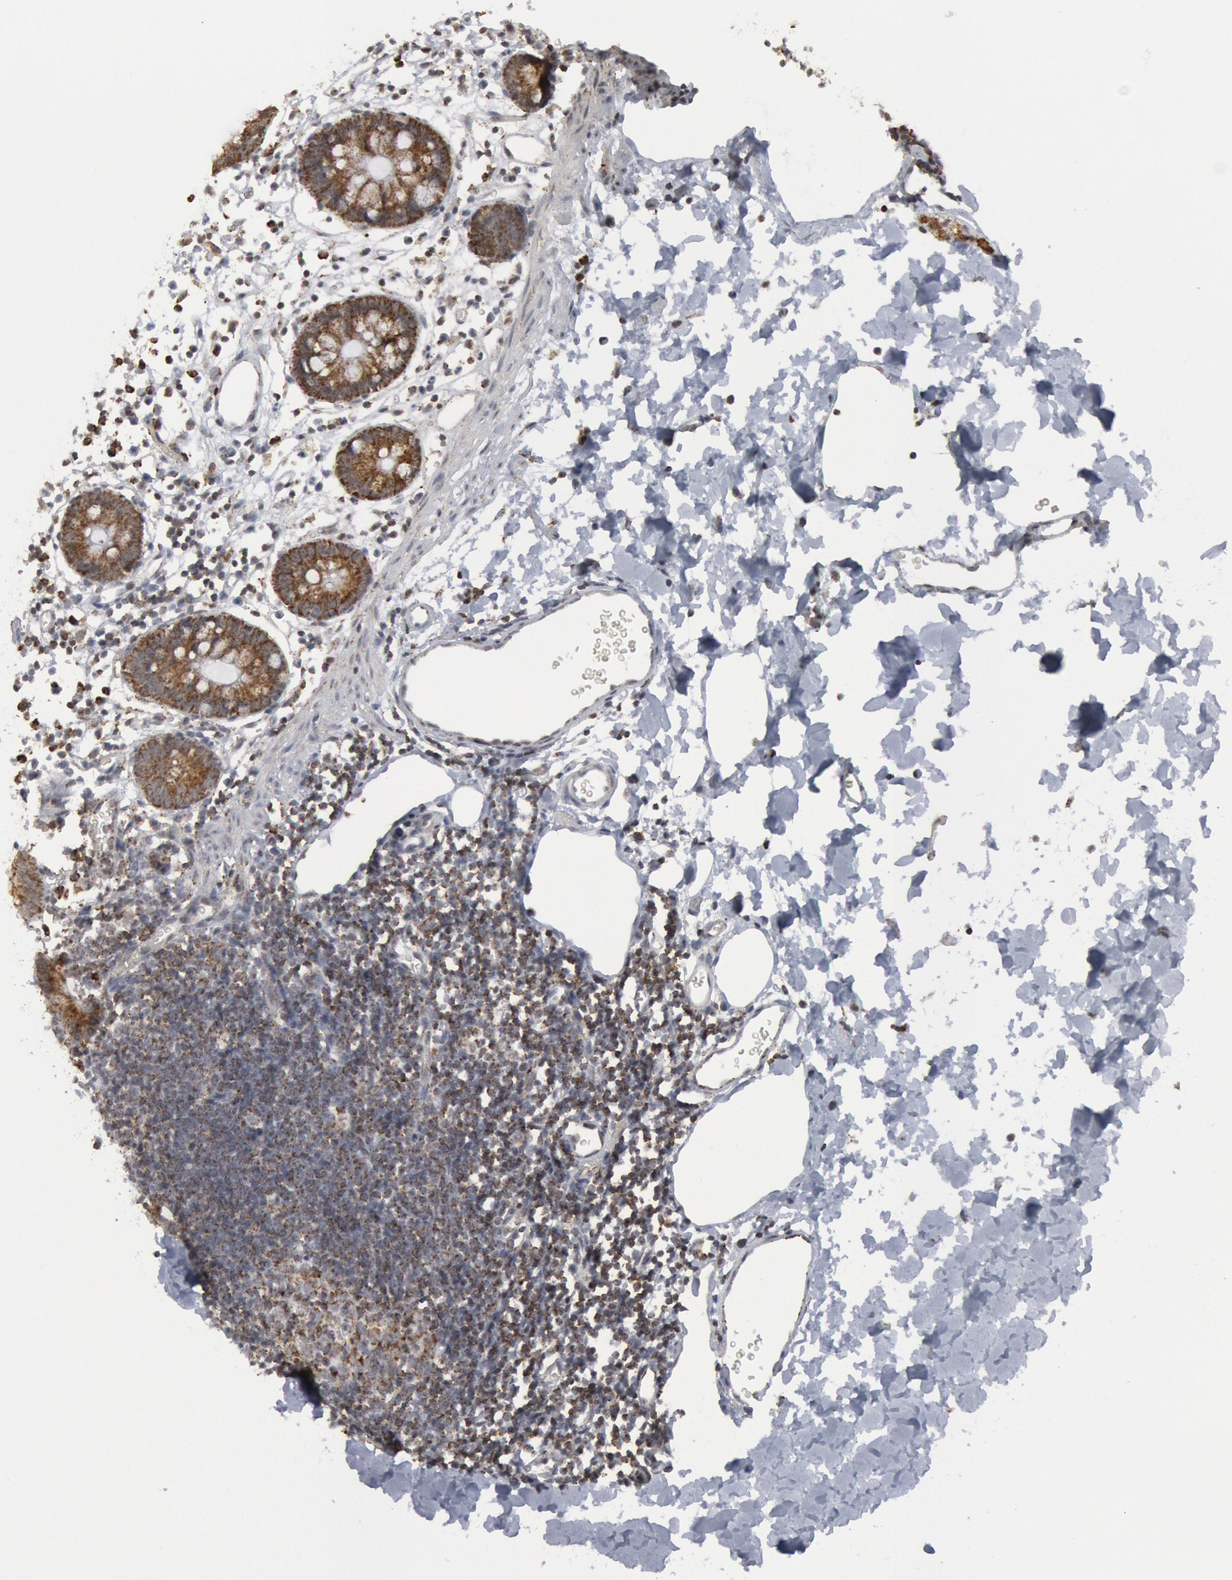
{"staining": {"intensity": "moderate", "quantity": "<25%", "location": "cytoplasmic/membranous"}, "tissue": "colon", "cell_type": "Endothelial cells", "image_type": "normal", "snomed": [{"axis": "morphology", "description": "Normal tissue, NOS"}, {"axis": "topography", "description": "Colon"}], "caption": "Immunohistochemical staining of normal colon exhibits moderate cytoplasmic/membranous protein staining in about <25% of endothelial cells. (DAB IHC with brightfield microscopy, high magnification).", "gene": "CASP9", "patient": {"sex": "male", "age": 14}}